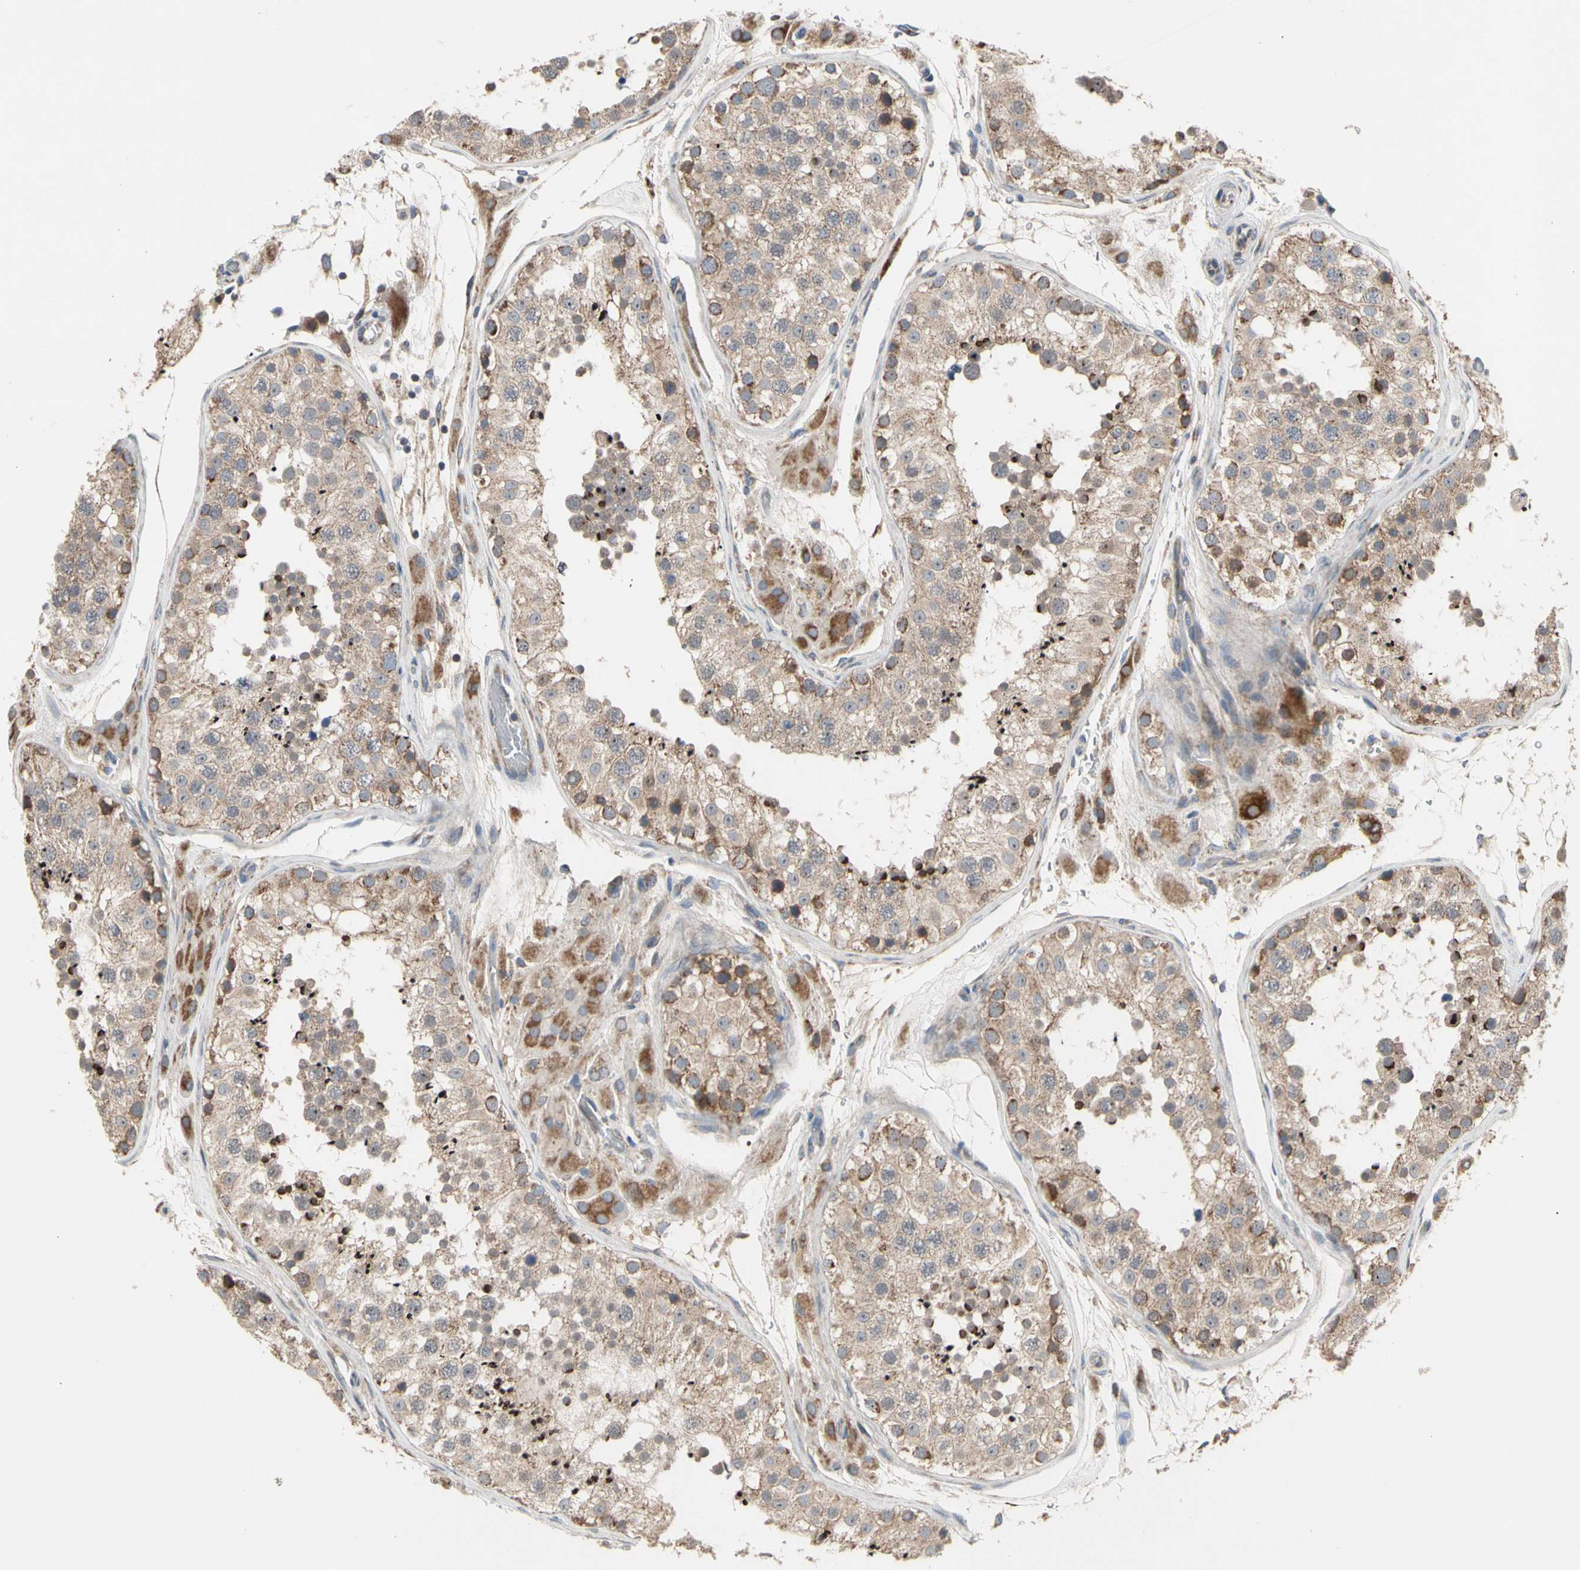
{"staining": {"intensity": "moderate", "quantity": ">75%", "location": "cytoplasmic/membranous"}, "tissue": "testis", "cell_type": "Cells in seminiferous ducts", "image_type": "normal", "snomed": [{"axis": "morphology", "description": "Normal tissue, NOS"}, {"axis": "topography", "description": "Testis"}, {"axis": "topography", "description": "Epididymis"}], "caption": "A brown stain labels moderate cytoplasmic/membranous expression of a protein in cells in seminiferous ducts of benign testis. (DAB IHC, brown staining for protein, blue staining for nuclei).", "gene": "GPD2", "patient": {"sex": "male", "age": 26}}